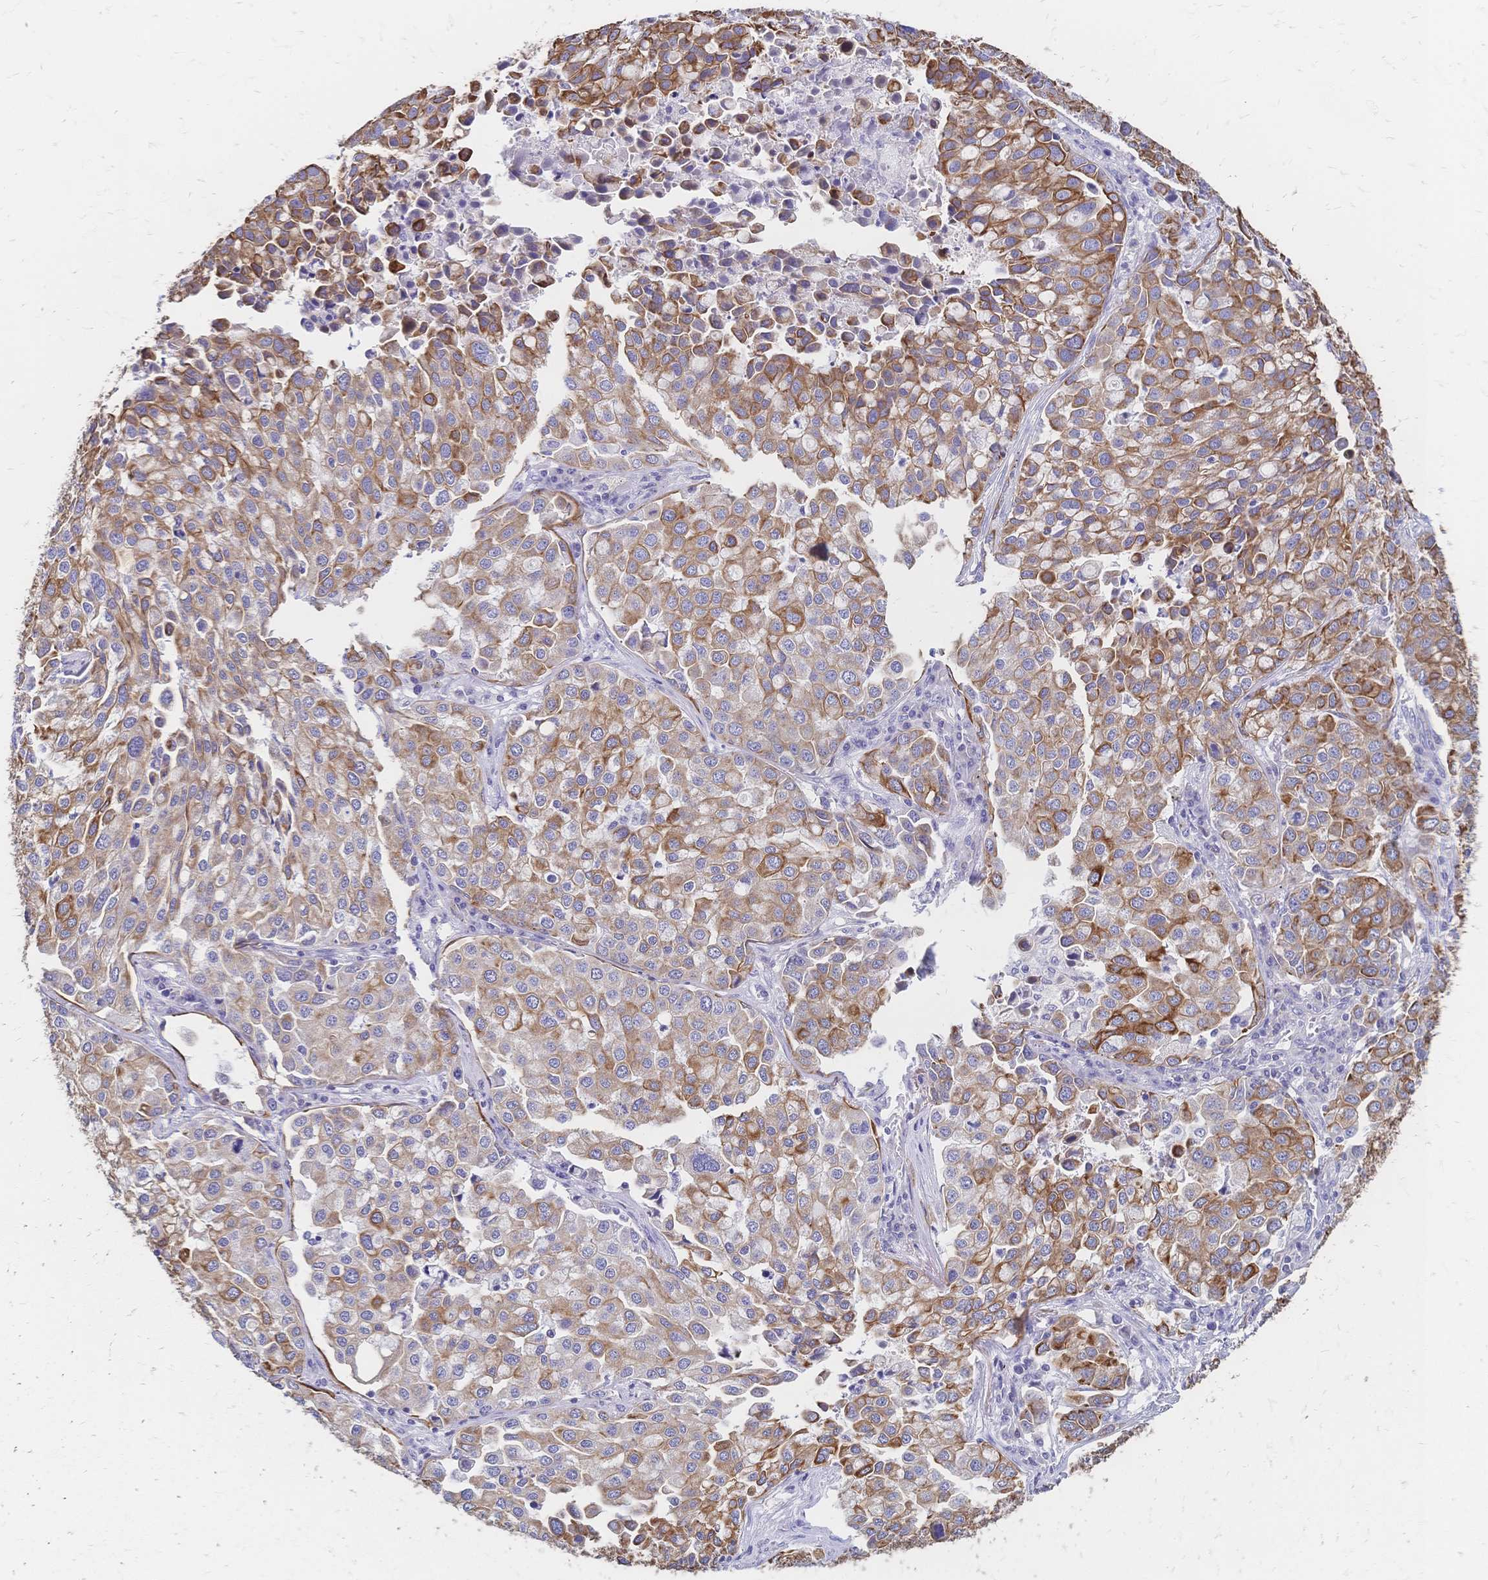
{"staining": {"intensity": "moderate", "quantity": ">75%", "location": "cytoplasmic/membranous"}, "tissue": "lung cancer", "cell_type": "Tumor cells", "image_type": "cancer", "snomed": [{"axis": "morphology", "description": "Adenocarcinoma, NOS"}, {"axis": "morphology", "description": "Adenocarcinoma, metastatic, NOS"}, {"axis": "topography", "description": "Lymph node"}, {"axis": "topography", "description": "Lung"}], "caption": "Protein expression analysis of human lung cancer reveals moderate cytoplasmic/membranous staining in about >75% of tumor cells.", "gene": "DTNB", "patient": {"sex": "female", "age": 65}}